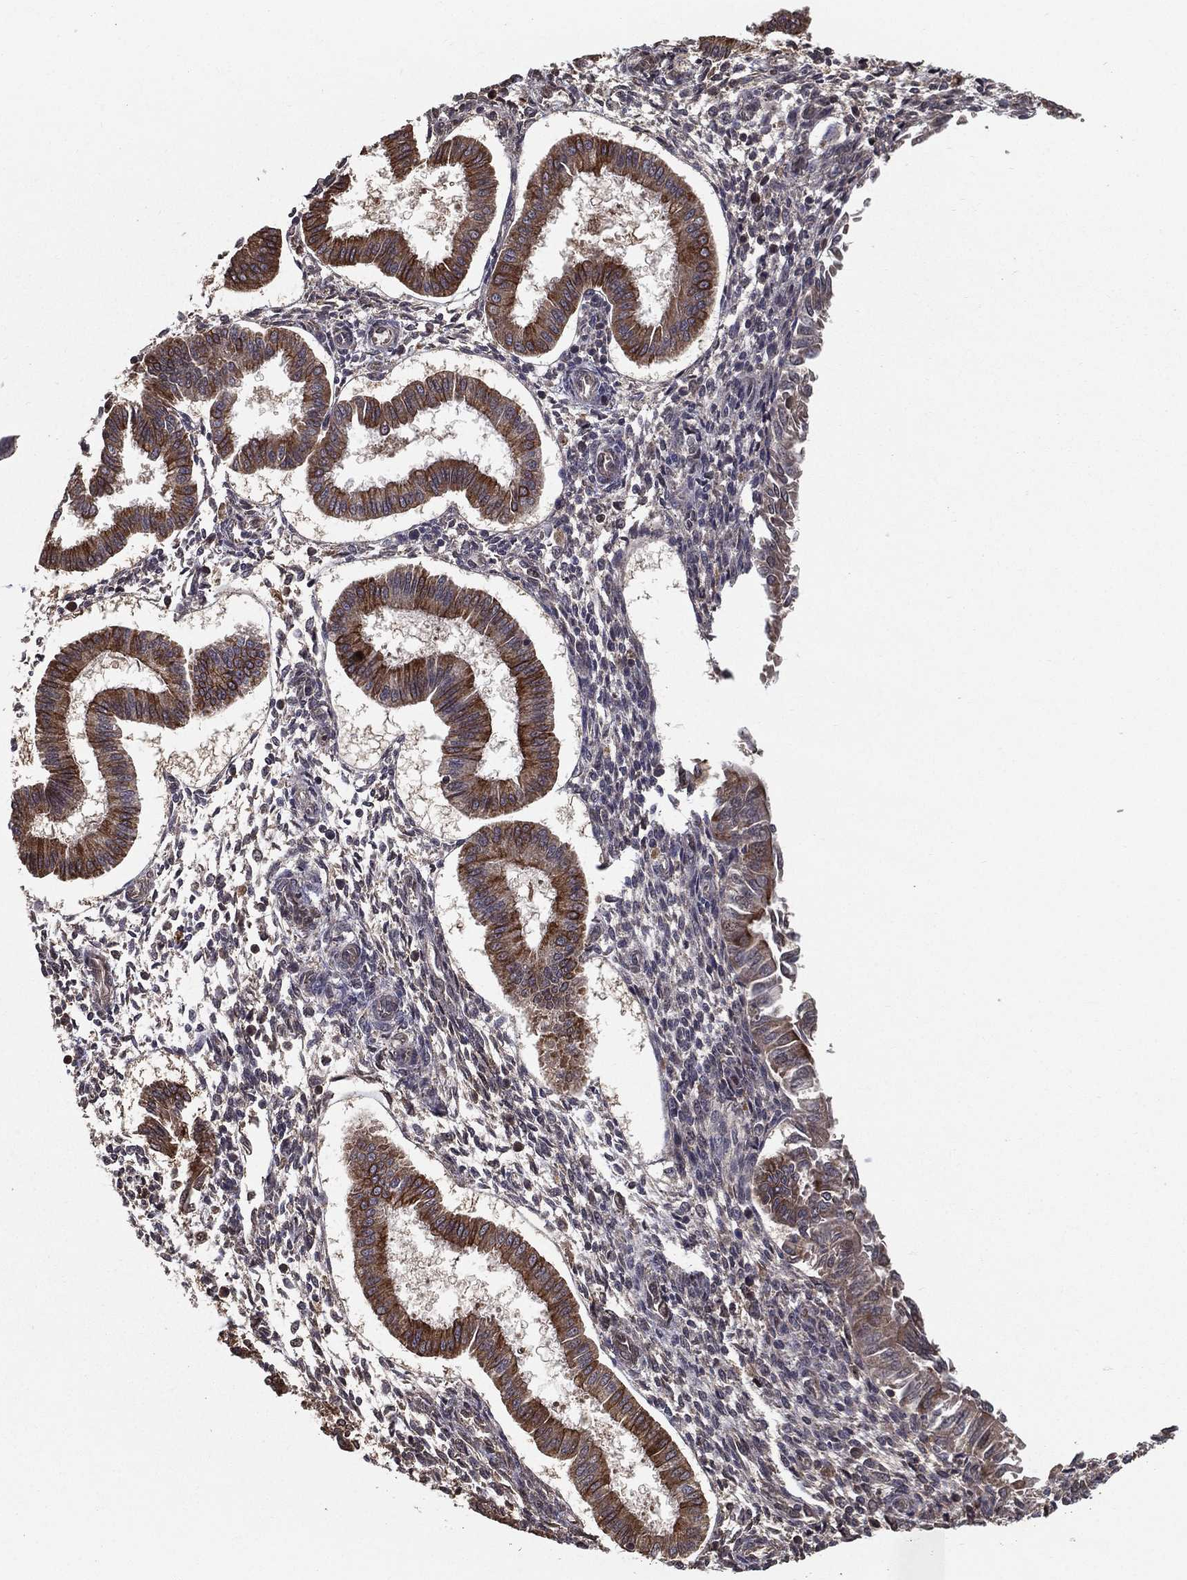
{"staining": {"intensity": "moderate", "quantity": "25%-75%", "location": "nuclear"}, "tissue": "endometrium", "cell_type": "Cells in endometrial stroma", "image_type": "normal", "snomed": [{"axis": "morphology", "description": "Normal tissue, NOS"}, {"axis": "topography", "description": "Endometrium"}], "caption": "There is medium levels of moderate nuclear expression in cells in endometrial stroma of benign endometrium, as demonstrated by immunohistochemical staining (brown color).", "gene": "SLC6A6", "patient": {"sex": "female", "age": 43}}